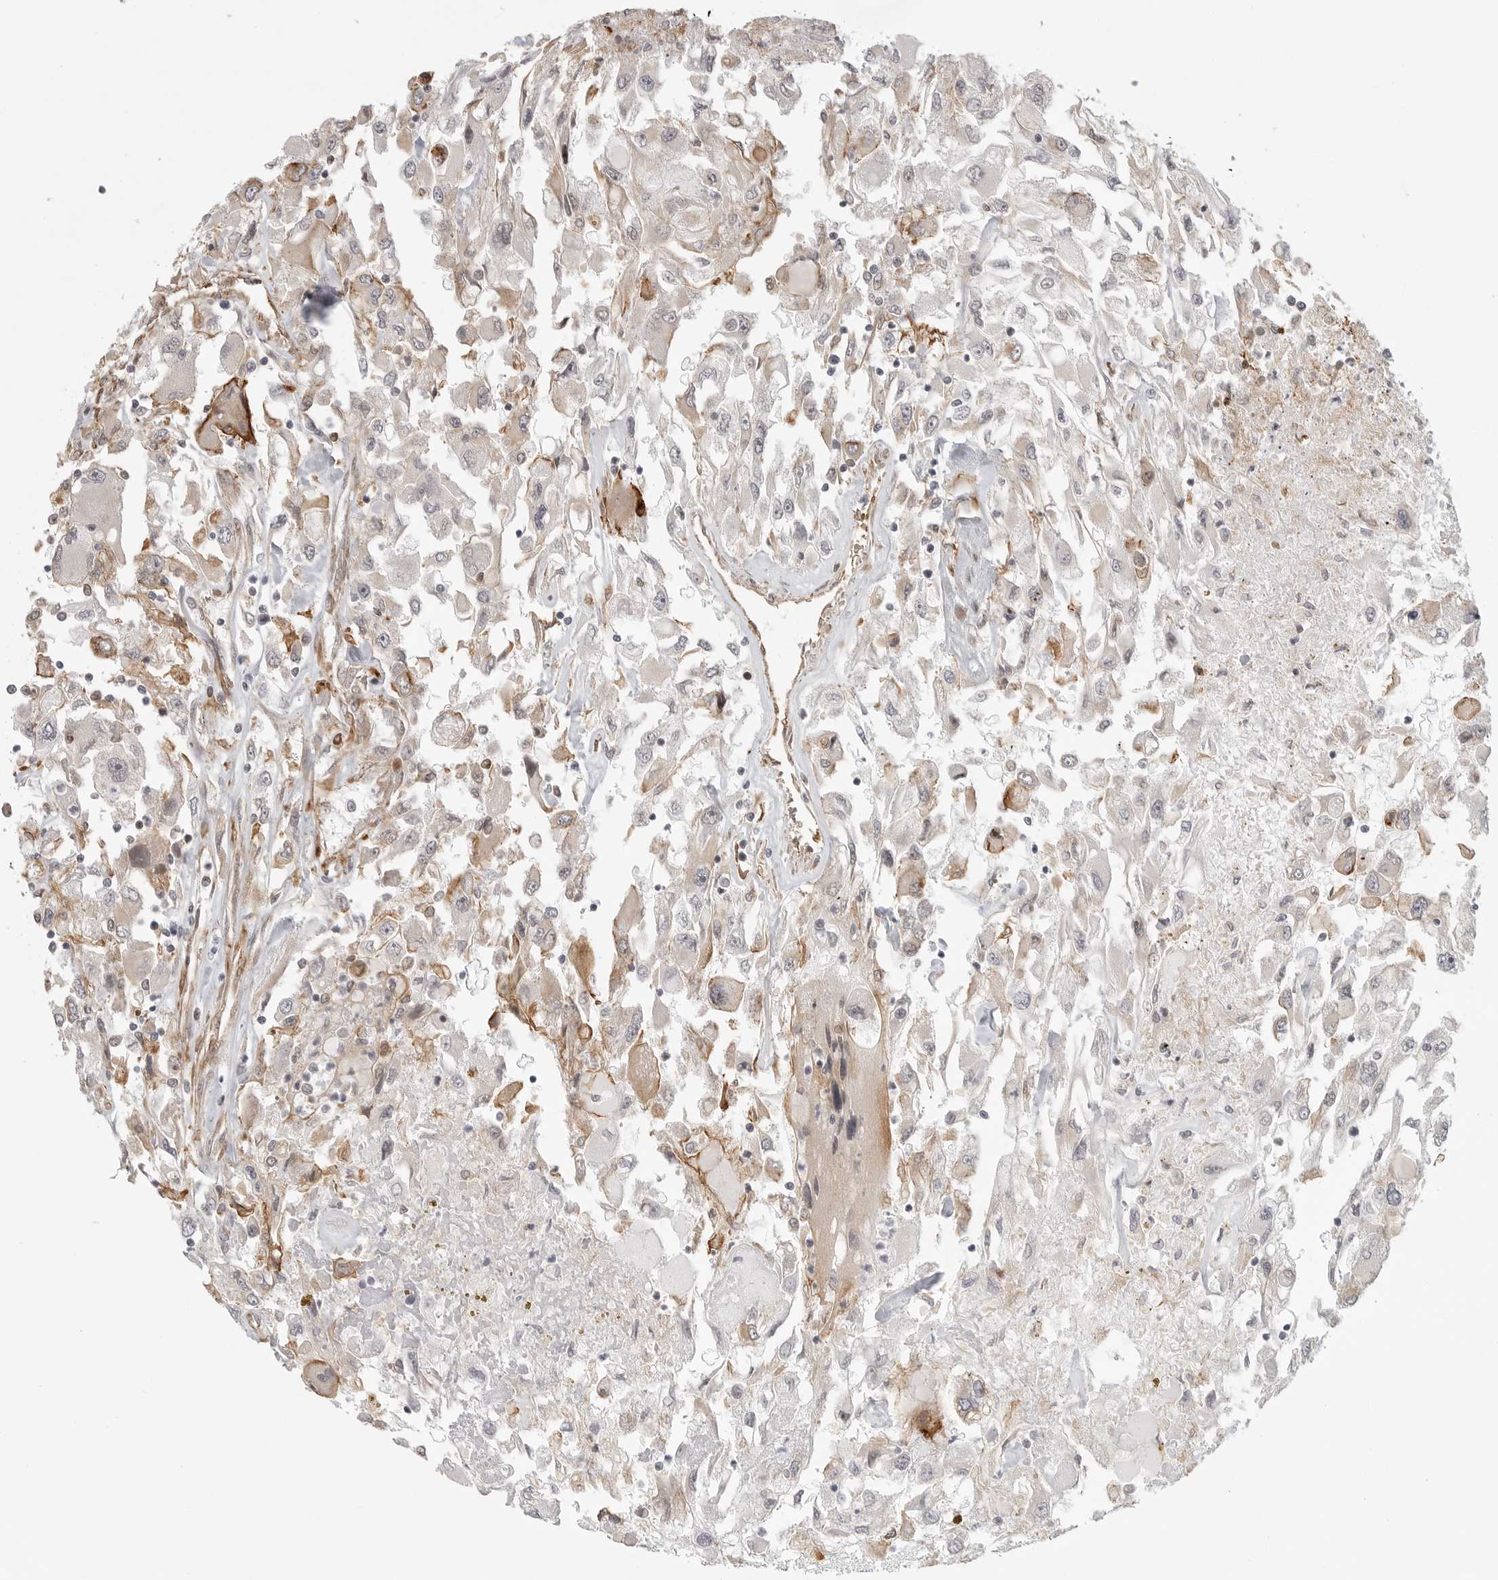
{"staining": {"intensity": "negative", "quantity": "none", "location": "none"}, "tissue": "renal cancer", "cell_type": "Tumor cells", "image_type": "cancer", "snomed": [{"axis": "morphology", "description": "Adenocarcinoma, NOS"}, {"axis": "topography", "description": "Kidney"}], "caption": "High magnification brightfield microscopy of renal cancer stained with DAB (3,3'-diaminobenzidine) (brown) and counterstained with hematoxylin (blue): tumor cells show no significant staining. (Stains: DAB IHC with hematoxylin counter stain, Microscopy: brightfield microscopy at high magnification).", "gene": "ATOH7", "patient": {"sex": "female", "age": 52}}